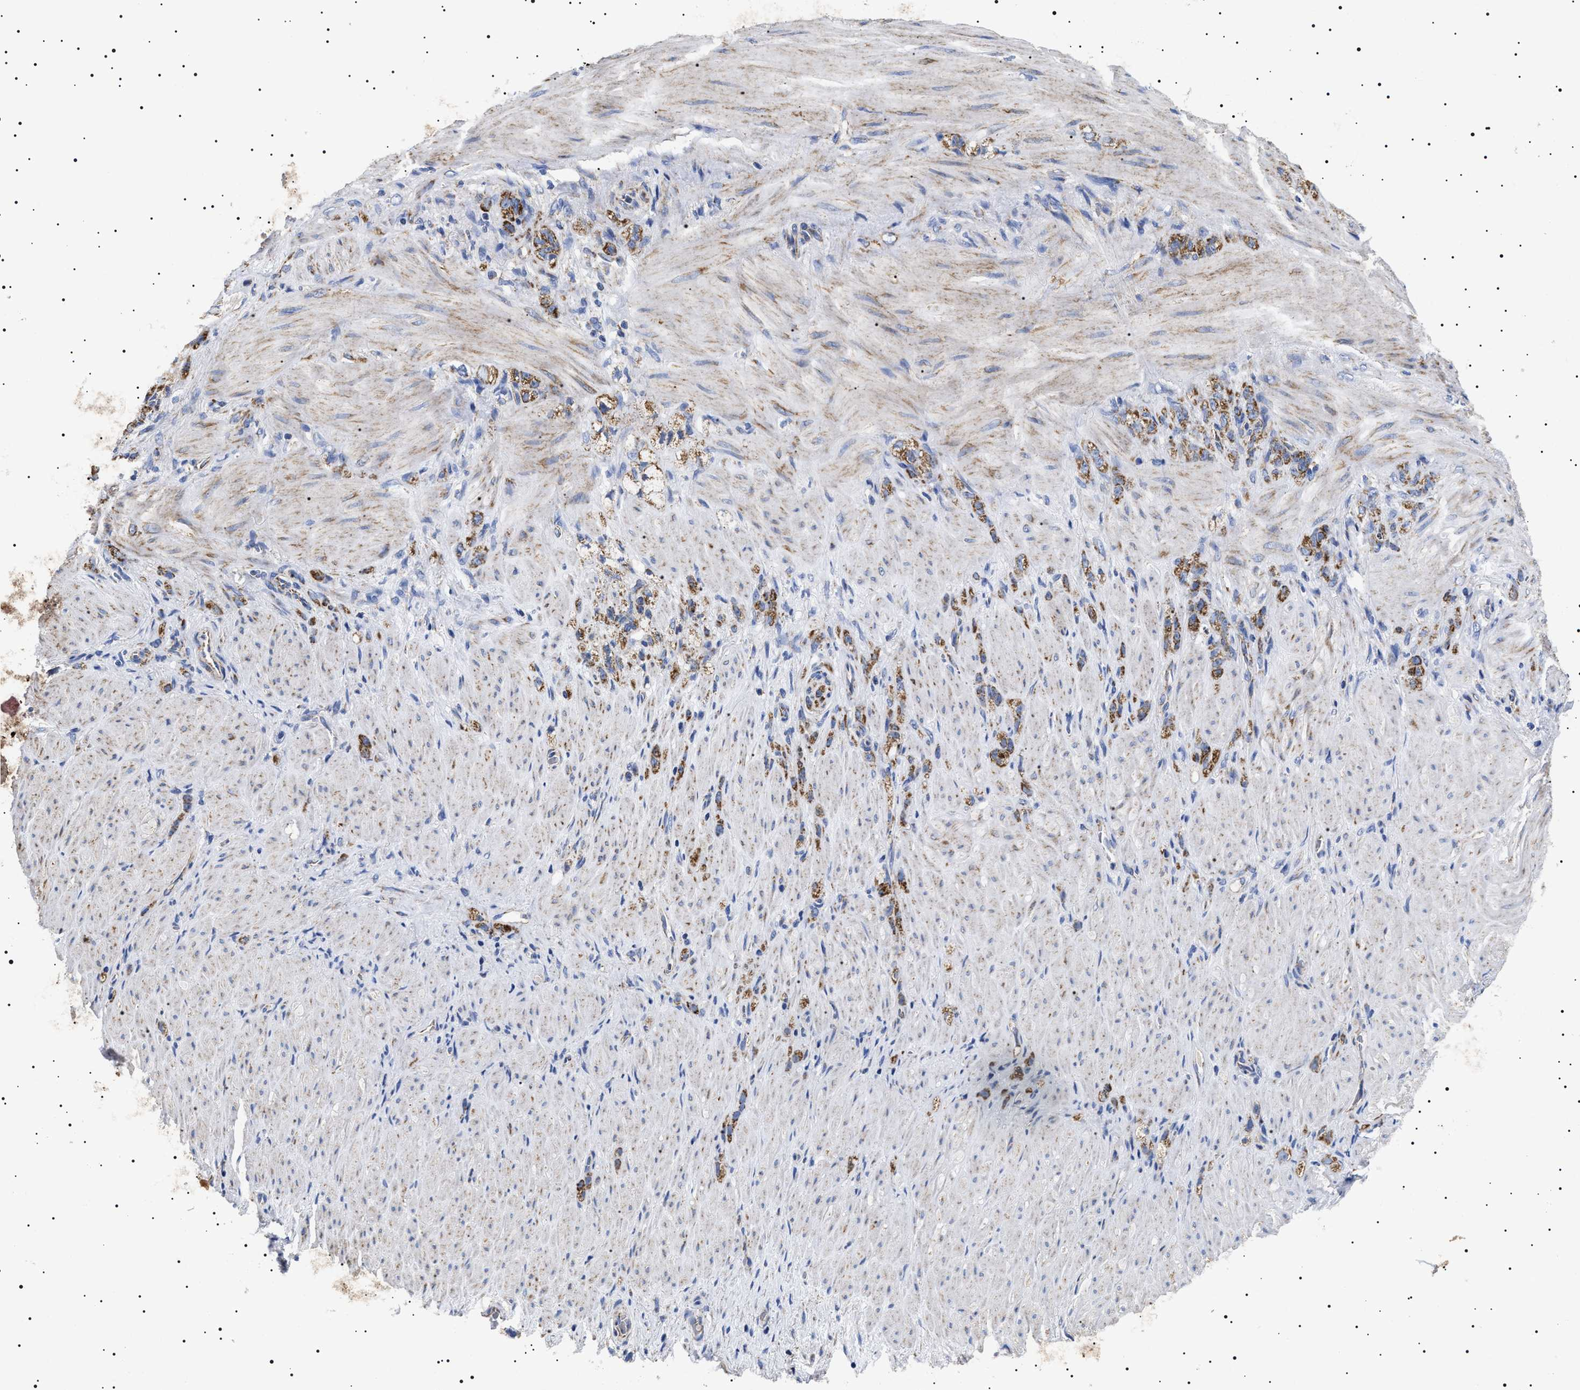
{"staining": {"intensity": "strong", "quantity": ">75%", "location": "cytoplasmic/membranous"}, "tissue": "stomach cancer", "cell_type": "Tumor cells", "image_type": "cancer", "snomed": [{"axis": "morphology", "description": "Normal tissue, NOS"}, {"axis": "morphology", "description": "Adenocarcinoma, NOS"}, {"axis": "topography", "description": "Stomach"}], "caption": "Immunohistochemistry (IHC) staining of adenocarcinoma (stomach), which displays high levels of strong cytoplasmic/membranous staining in about >75% of tumor cells indicating strong cytoplasmic/membranous protein positivity. The staining was performed using DAB (3,3'-diaminobenzidine) (brown) for protein detection and nuclei were counterstained in hematoxylin (blue).", "gene": "CHRDL2", "patient": {"sex": "male", "age": 82}}